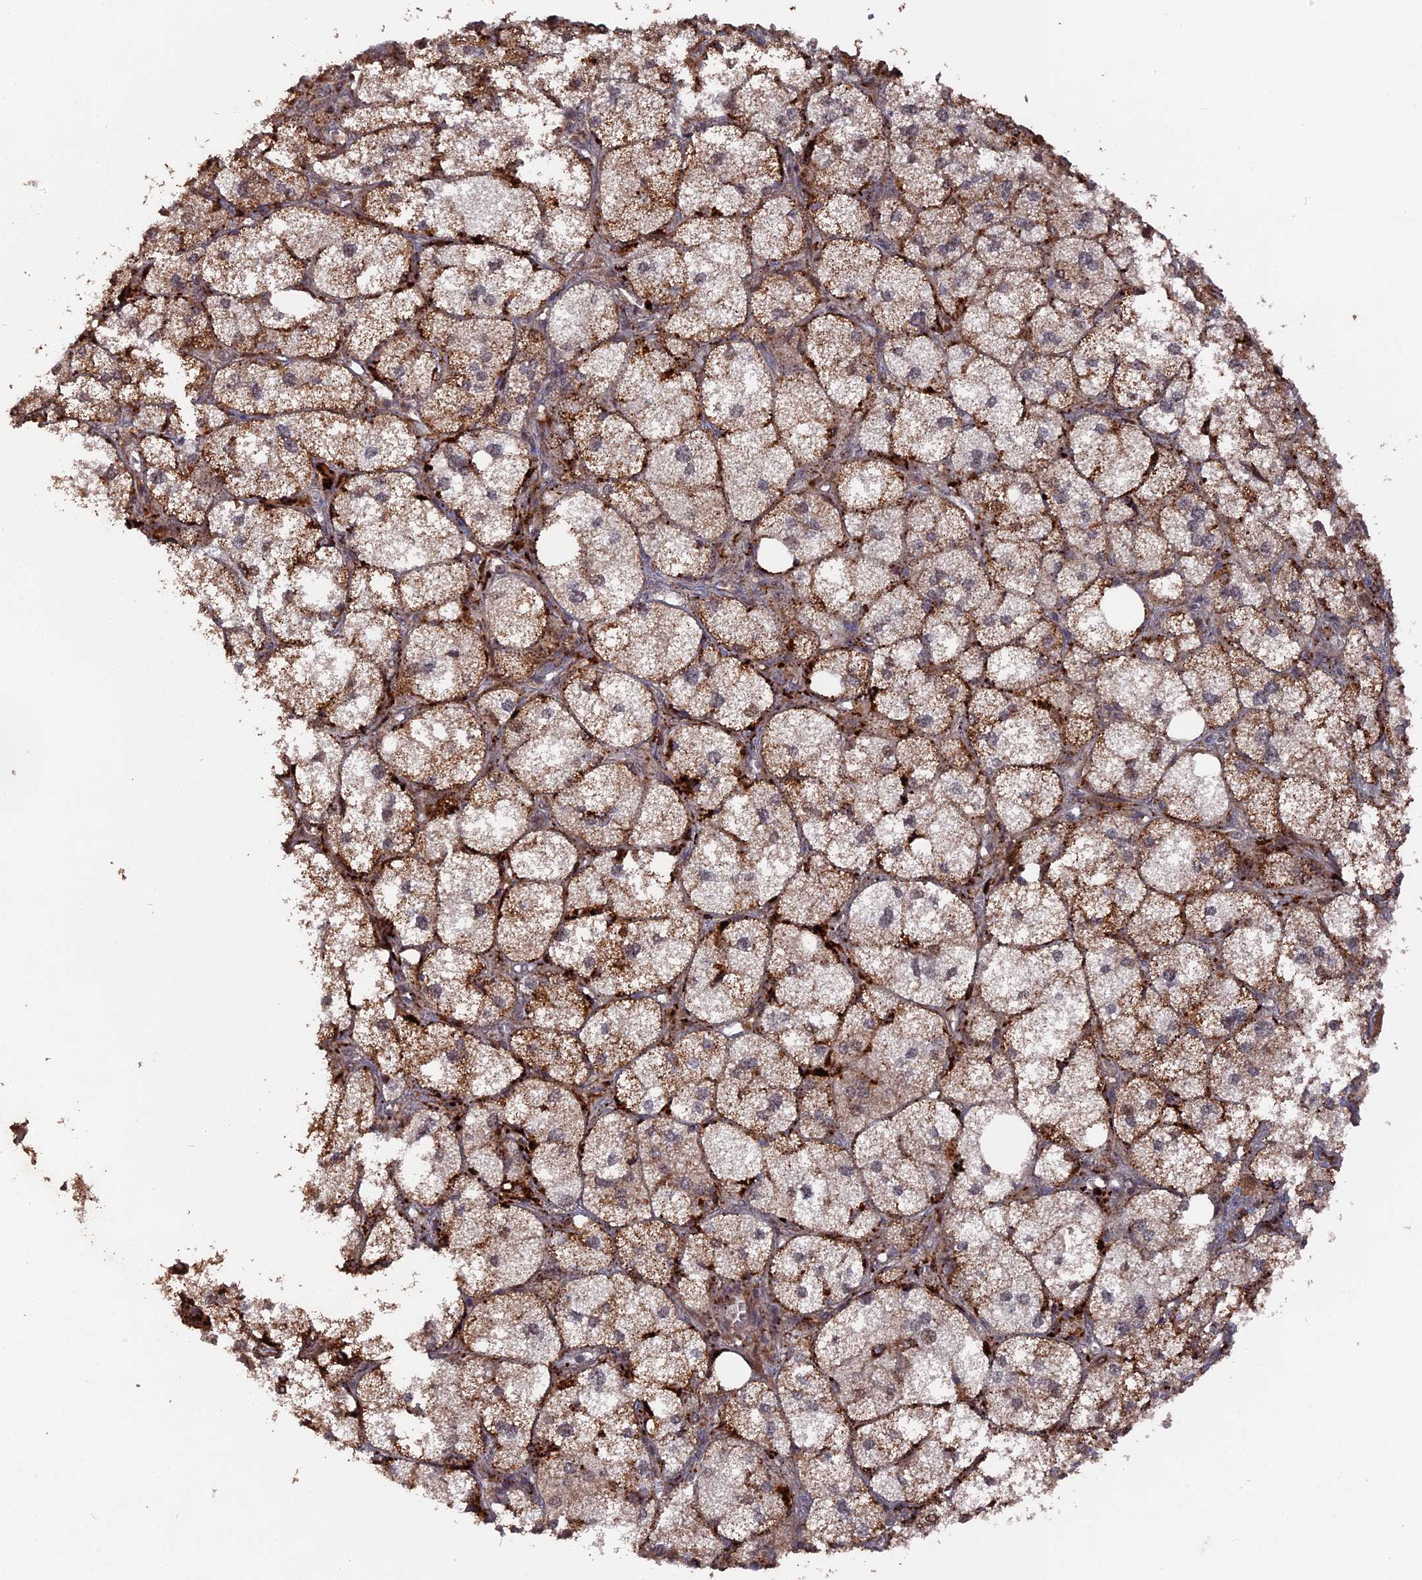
{"staining": {"intensity": "strong", "quantity": ">75%", "location": "cytoplasmic/membranous,nuclear"}, "tissue": "adrenal gland", "cell_type": "Glandular cells", "image_type": "normal", "snomed": [{"axis": "morphology", "description": "Normal tissue, NOS"}, {"axis": "topography", "description": "Adrenal gland"}], "caption": "This is a photomicrograph of IHC staining of normal adrenal gland, which shows strong positivity in the cytoplasmic/membranous,nuclear of glandular cells.", "gene": "TELO2", "patient": {"sex": "female", "age": 61}}